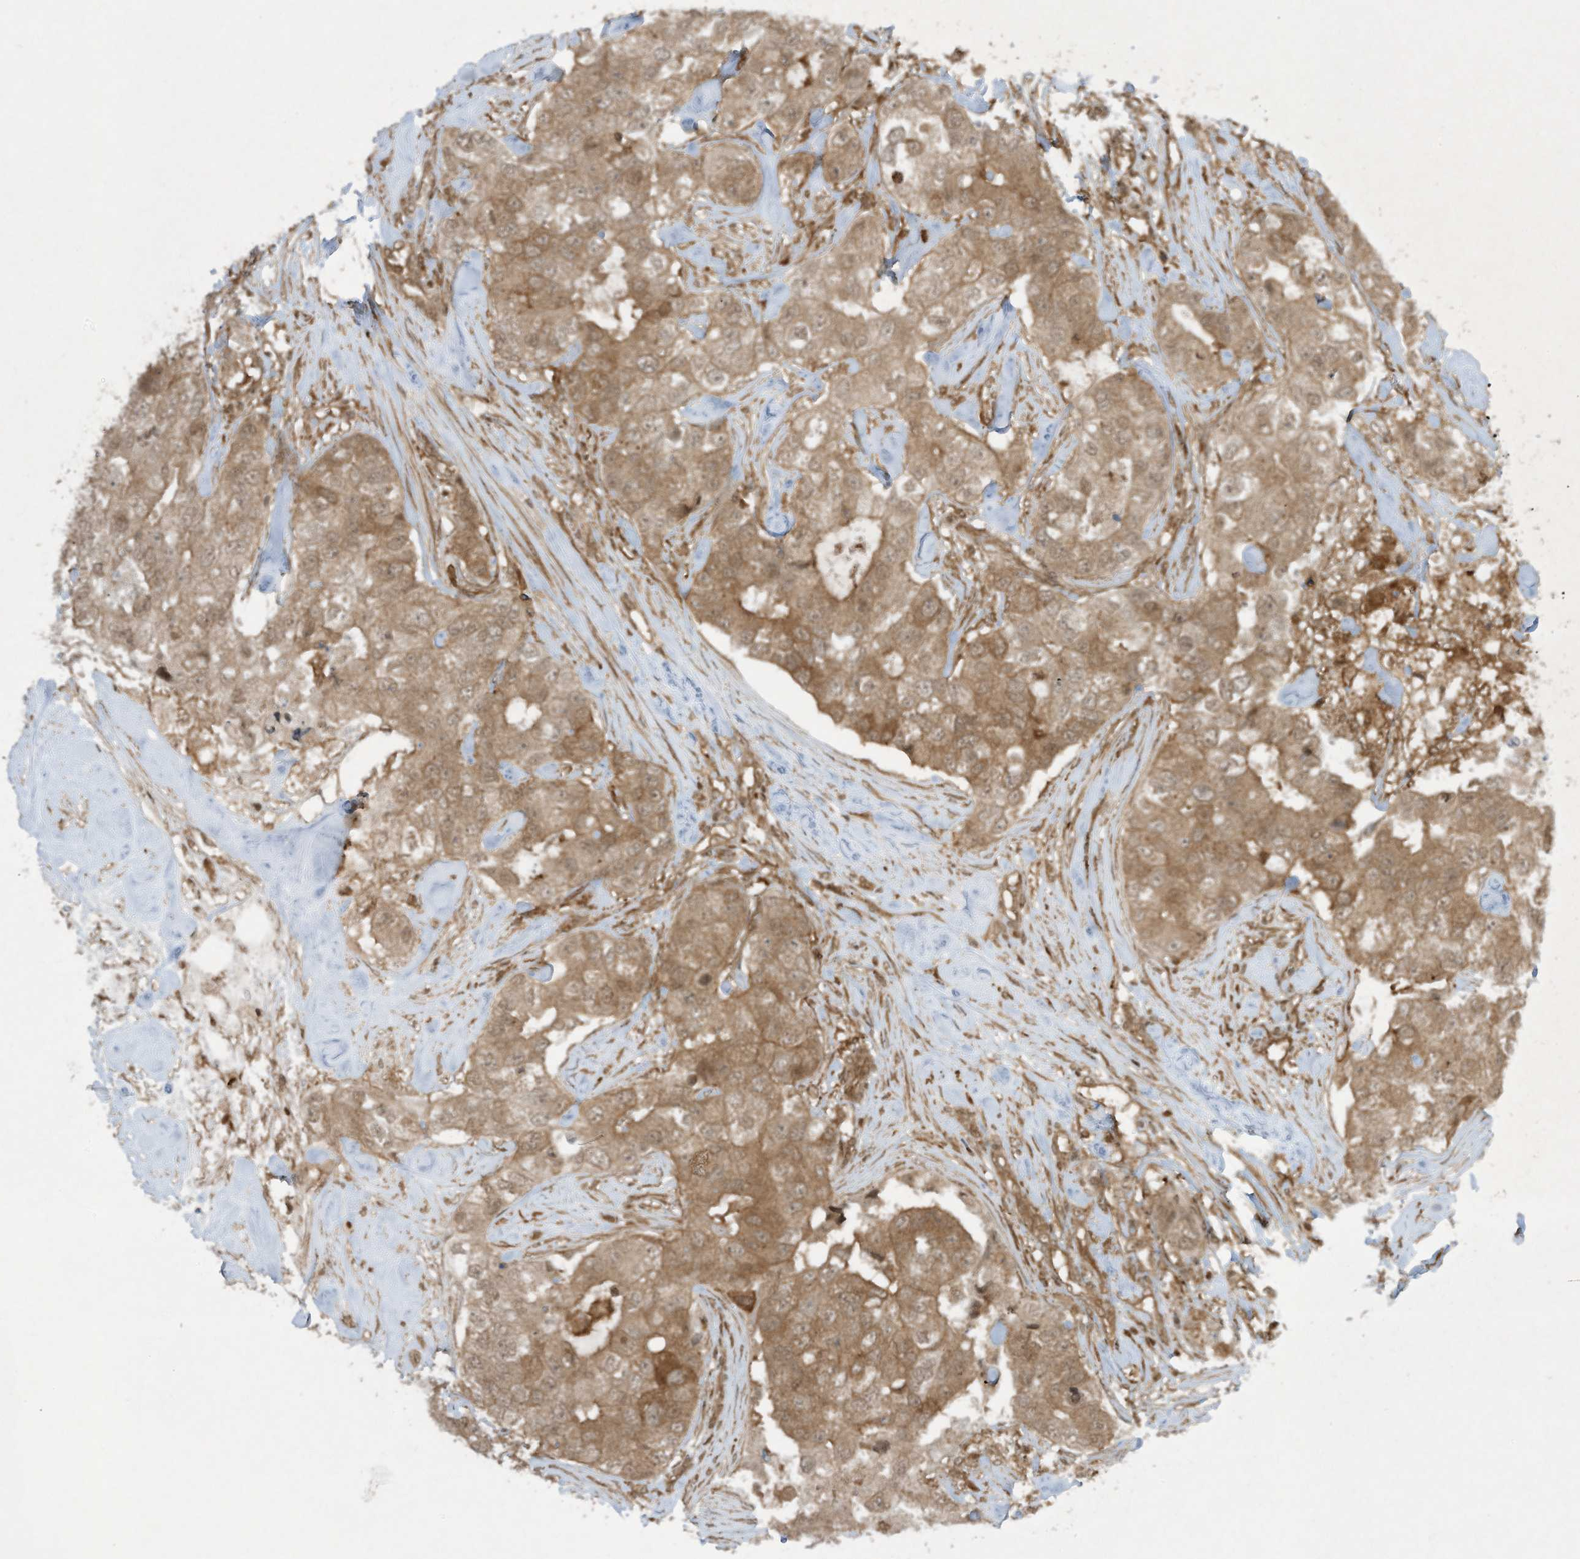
{"staining": {"intensity": "moderate", "quantity": ">75%", "location": "cytoplasmic/membranous"}, "tissue": "breast cancer", "cell_type": "Tumor cells", "image_type": "cancer", "snomed": [{"axis": "morphology", "description": "Duct carcinoma"}, {"axis": "topography", "description": "Breast"}], "caption": "Tumor cells reveal medium levels of moderate cytoplasmic/membranous positivity in approximately >75% of cells in human breast infiltrating ductal carcinoma. (brown staining indicates protein expression, while blue staining denotes nuclei).", "gene": "CERT1", "patient": {"sex": "female", "age": 62}}